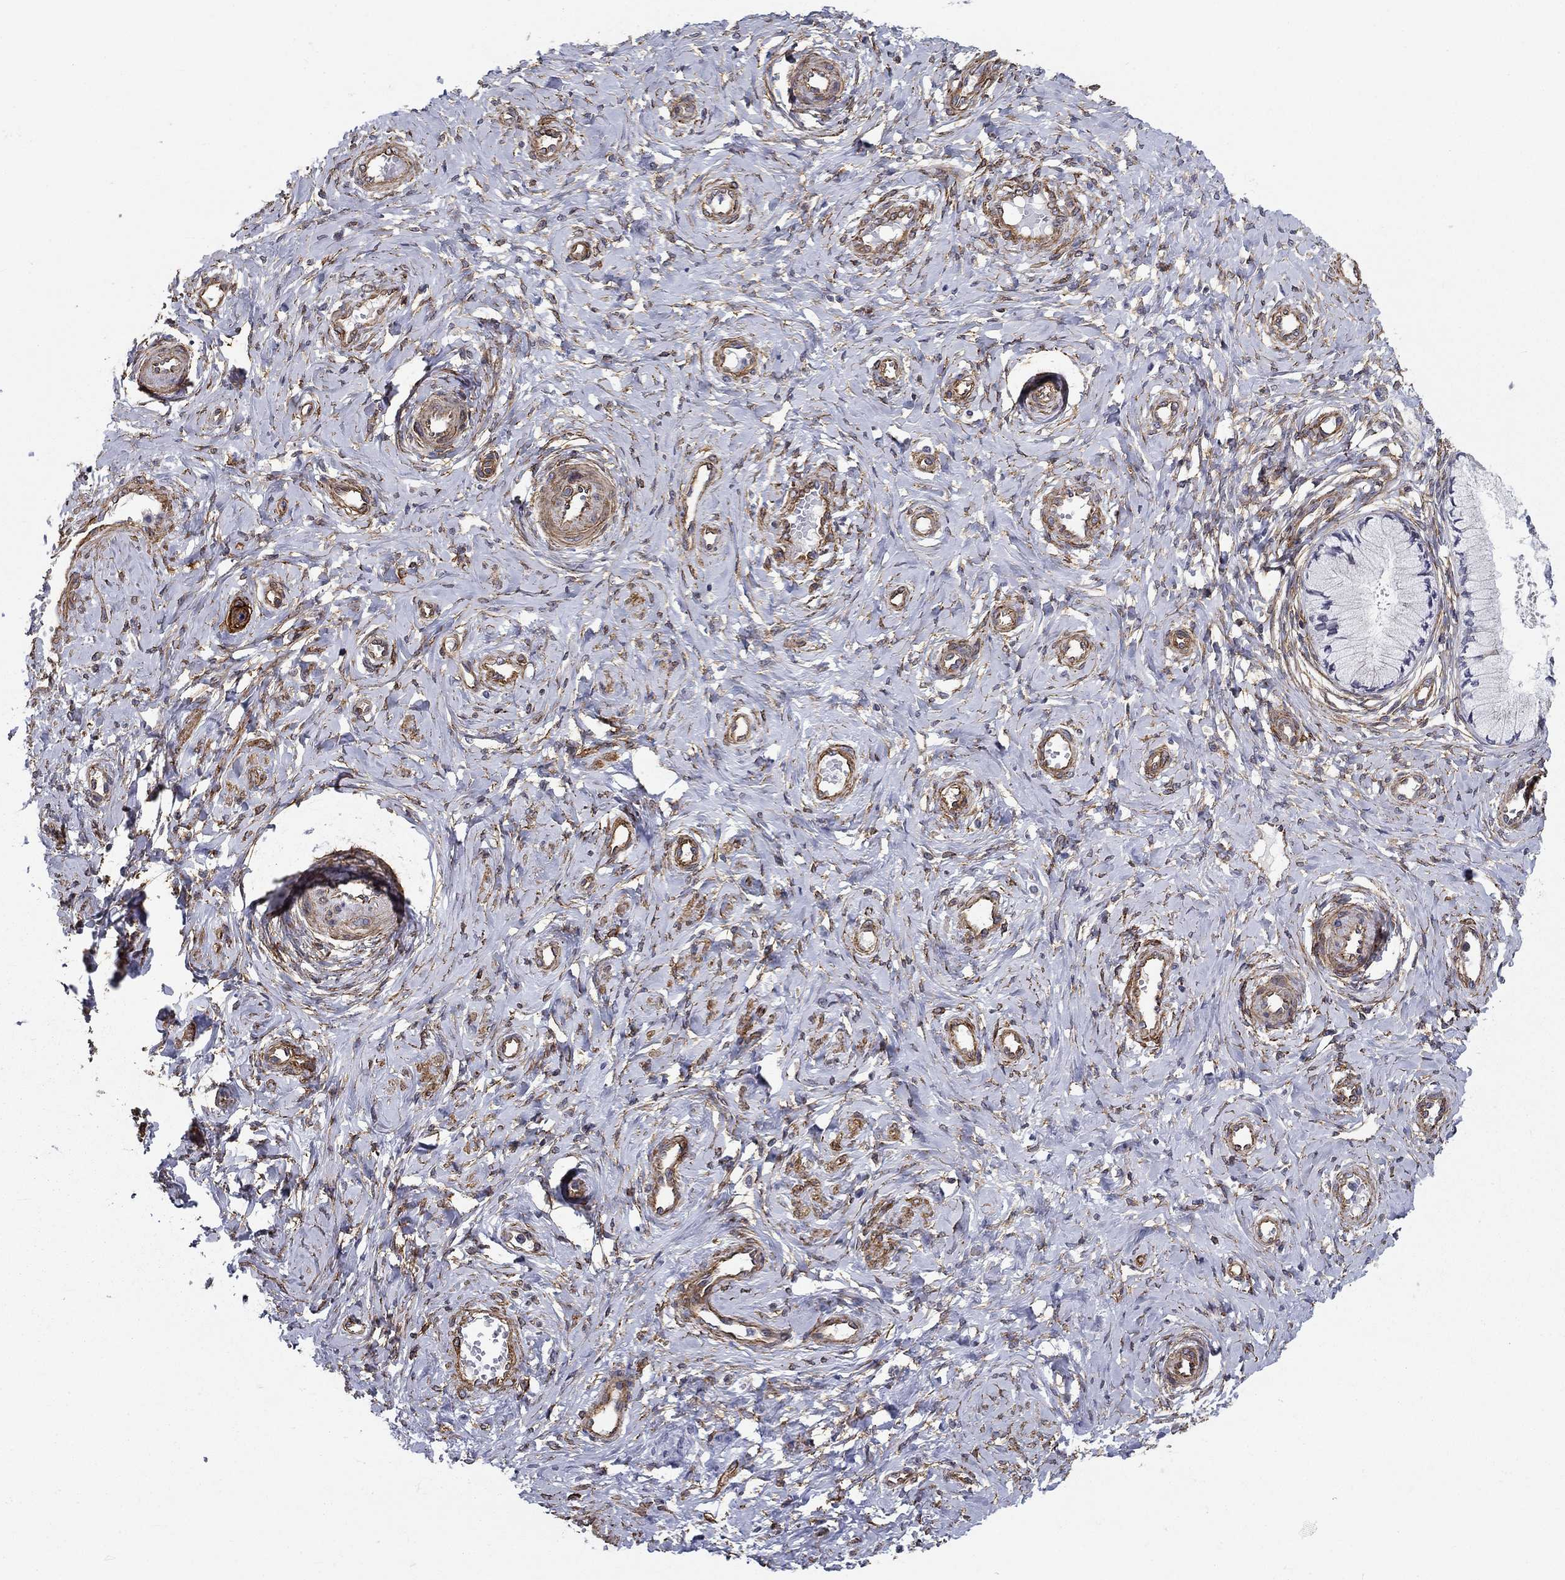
{"staining": {"intensity": "negative", "quantity": "none", "location": "none"}, "tissue": "cervix", "cell_type": "Glandular cells", "image_type": "normal", "snomed": [{"axis": "morphology", "description": "Normal tissue, NOS"}, {"axis": "topography", "description": "Cervix"}], "caption": "Glandular cells show no significant protein expression in normal cervix.", "gene": "SYNC", "patient": {"sex": "female", "age": 37}}